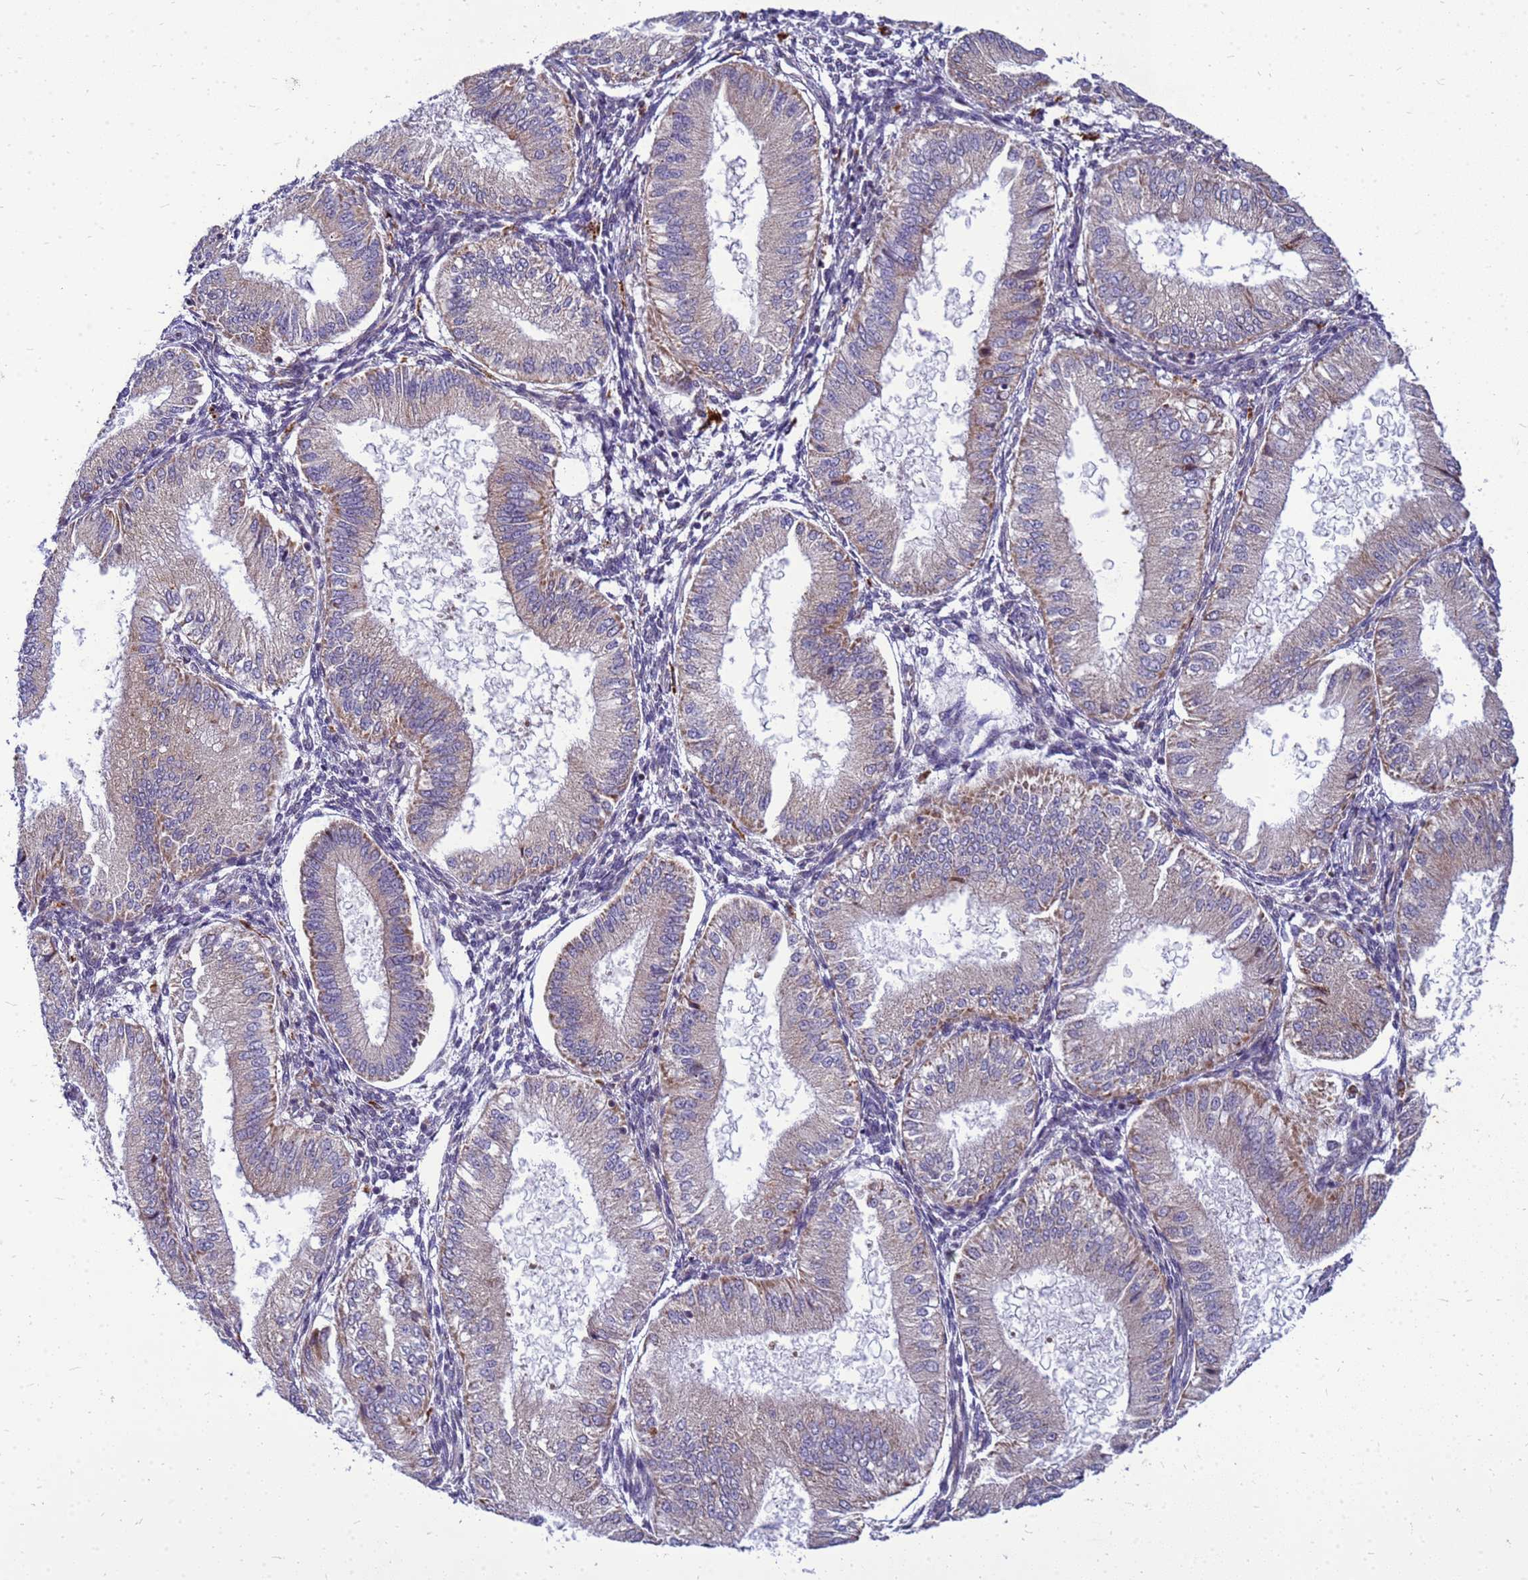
{"staining": {"intensity": "weak", "quantity": "<25%", "location": "cytoplasmic/membranous"}, "tissue": "endometrium", "cell_type": "Cells in endometrial stroma", "image_type": "normal", "snomed": [{"axis": "morphology", "description": "Normal tissue, NOS"}, {"axis": "topography", "description": "Endometrium"}], "caption": "This micrograph is of normal endometrium stained with immunohistochemistry (IHC) to label a protein in brown with the nuclei are counter-stained blue. There is no positivity in cells in endometrial stroma.", "gene": "C12orf43", "patient": {"sex": "female", "age": 39}}